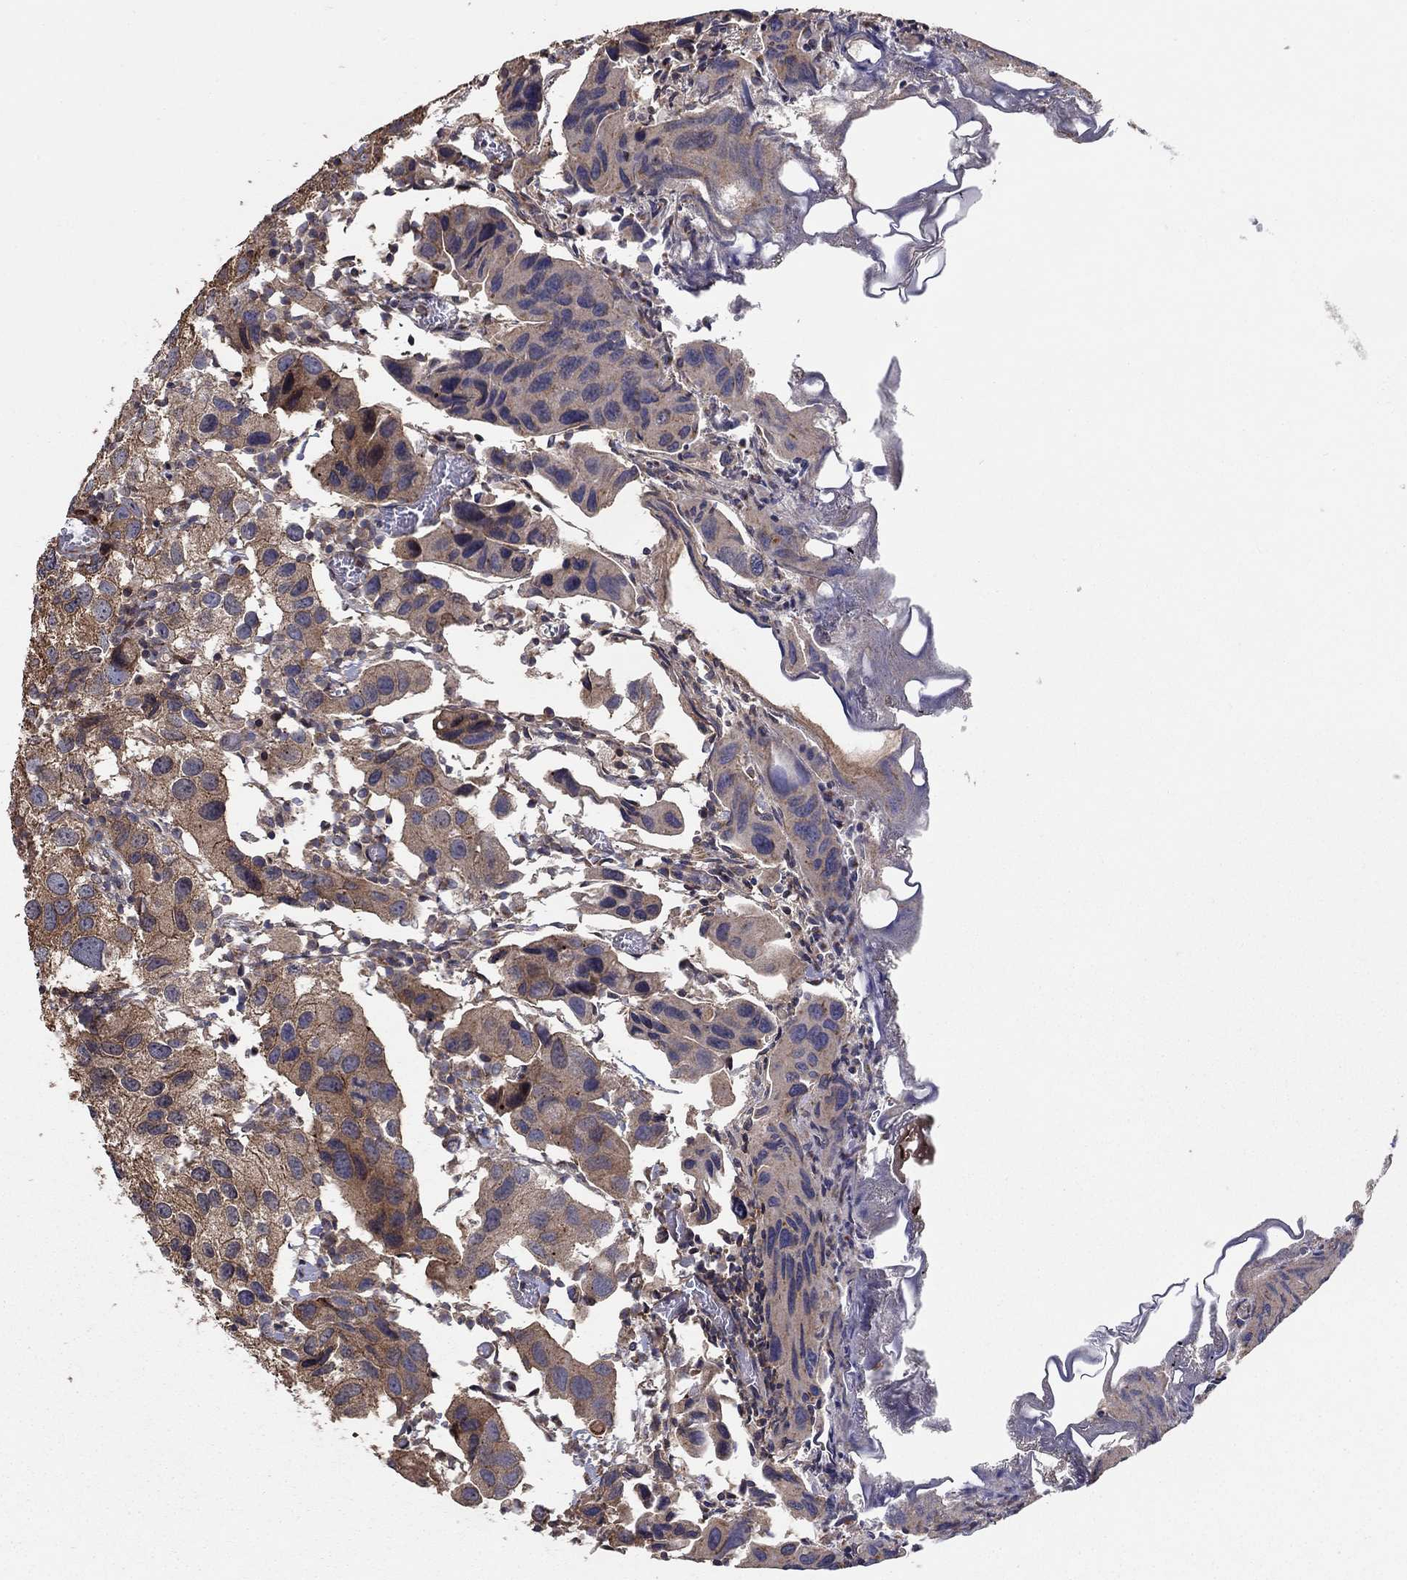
{"staining": {"intensity": "moderate", "quantity": "25%-75%", "location": "cytoplasmic/membranous"}, "tissue": "urothelial cancer", "cell_type": "Tumor cells", "image_type": "cancer", "snomed": [{"axis": "morphology", "description": "Urothelial carcinoma, High grade"}, {"axis": "topography", "description": "Urinary bladder"}], "caption": "Brown immunohistochemical staining in human urothelial cancer shows moderate cytoplasmic/membranous expression in approximately 25%-75% of tumor cells.", "gene": "BMERB1", "patient": {"sex": "male", "age": 79}}